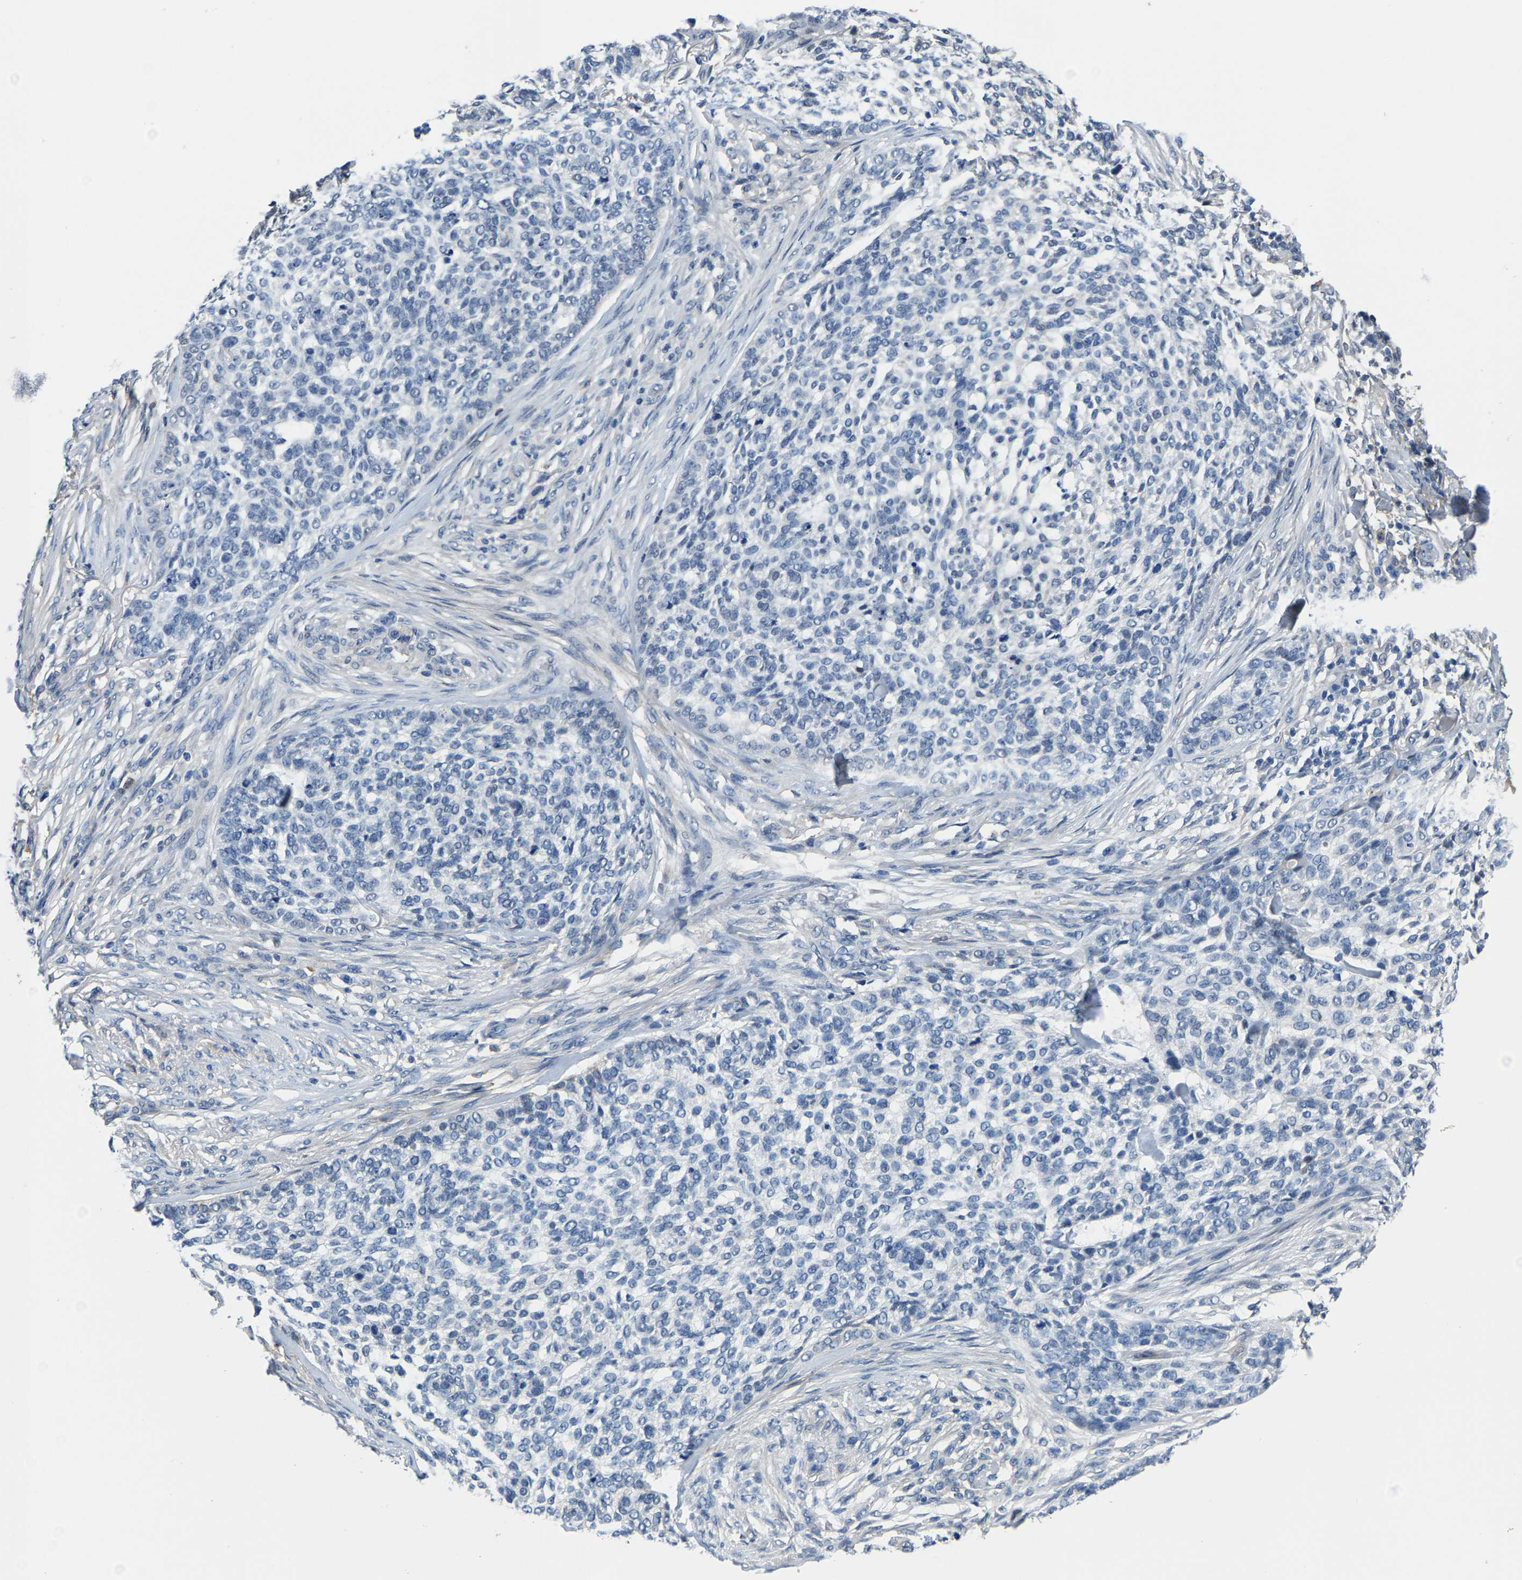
{"staining": {"intensity": "negative", "quantity": "none", "location": "none"}, "tissue": "skin cancer", "cell_type": "Tumor cells", "image_type": "cancer", "snomed": [{"axis": "morphology", "description": "Basal cell carcinoma"}, {"axis": "topography", "description": "Skin"}], "caption": "Immunohistochemical staining of basal cell carcinoma (skin) displays no significant staining in tumor cells.", "gene": "SSH3", "patient": {"sex": "female", "age": 64}}